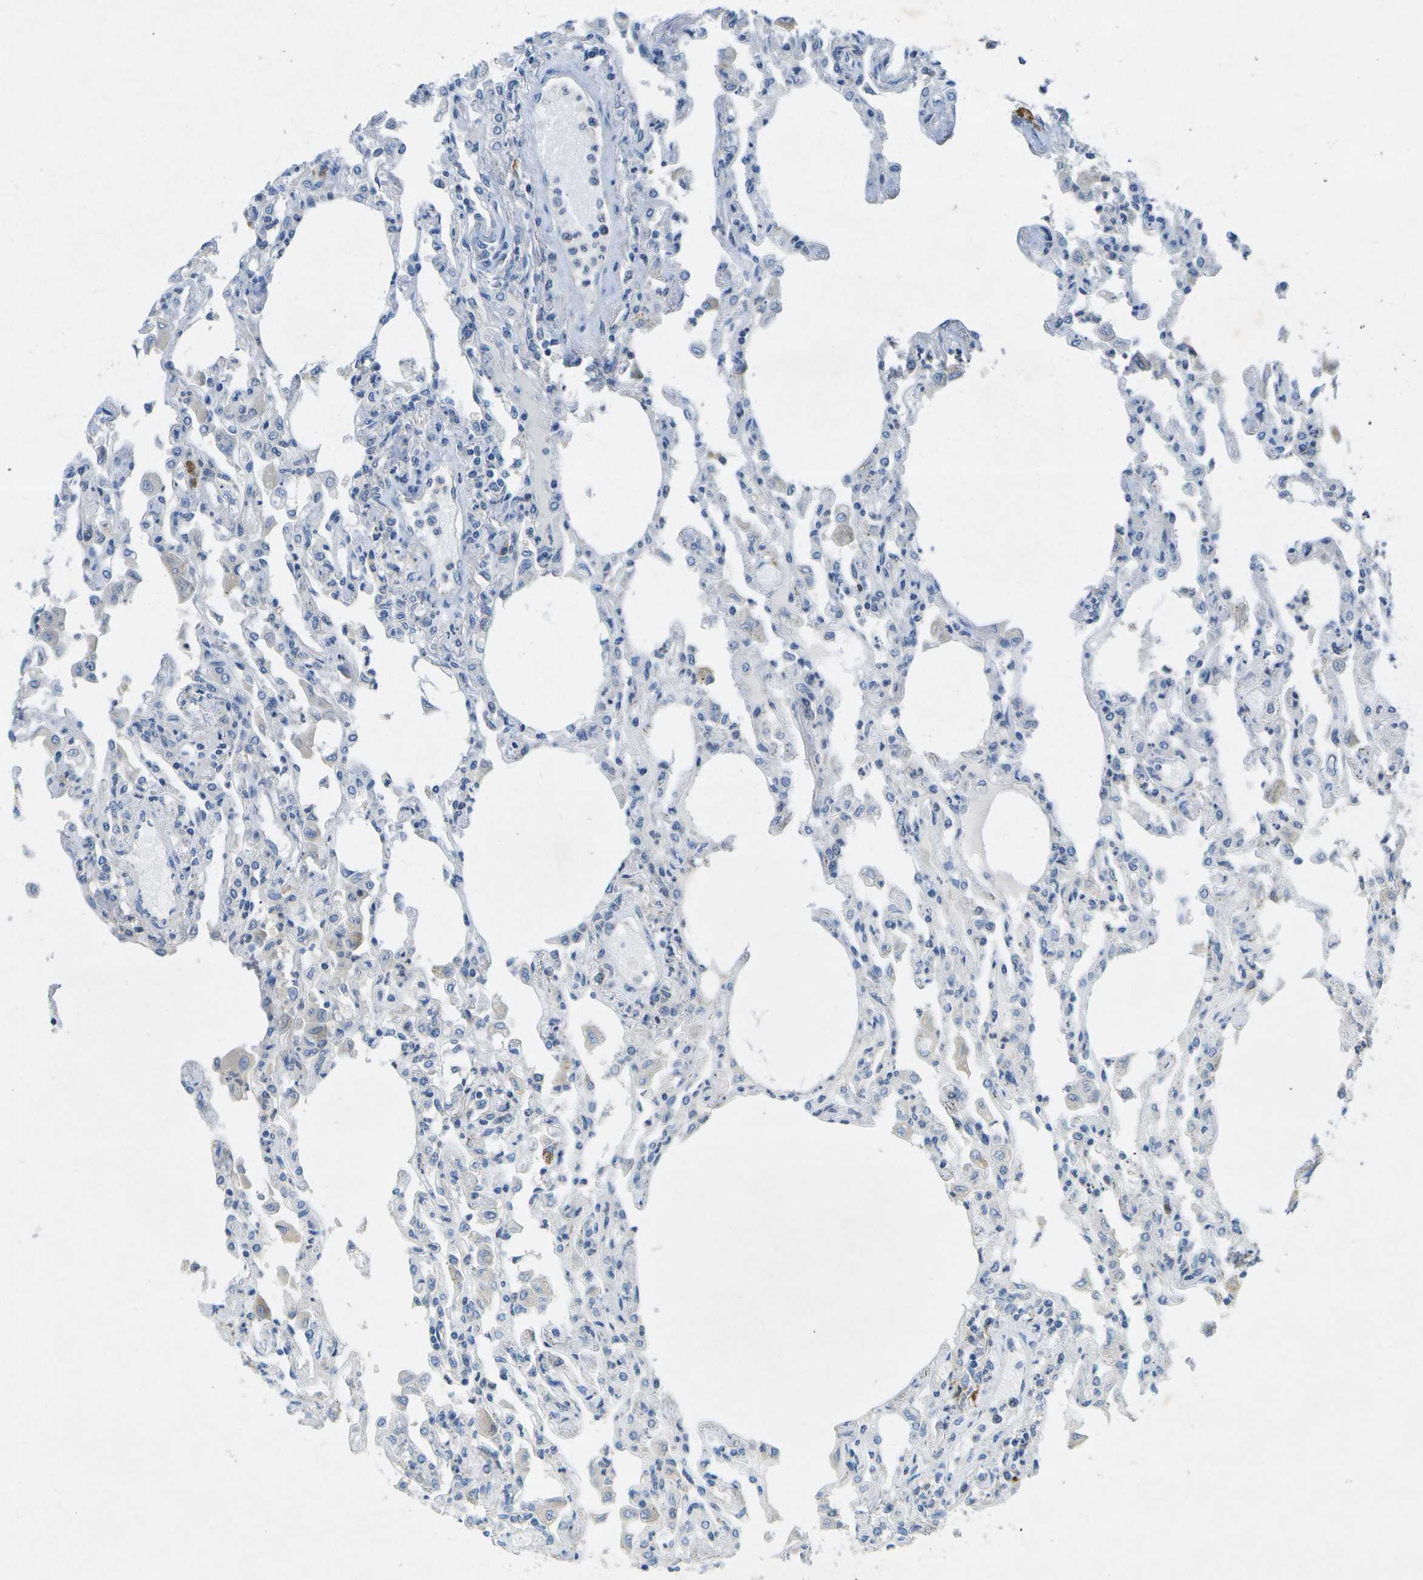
{"staining": {"intensity": "negative", "quantity": "none", "location": "none"}, "tissue": "lung", "cell_type": "Alveolar cells", "image_type": "normal", "snomed": [{"axis": "morphology", "description": "Normal tissue, NOS"}, {"axis": "topography", "description": "Bronchus"}, {"axis": "topography", "description": "Lung"}], "caption": "Immunohistochemistry photomicrograph of unremarkable human lung stained for a protein (brown), which shows no expression in alveolar cells. (DAB immunohistochemistry visualized using brightfield microscopy, high magnification).", "gene": "WNK2", "patient": {"sex": "female", "age": 49}}